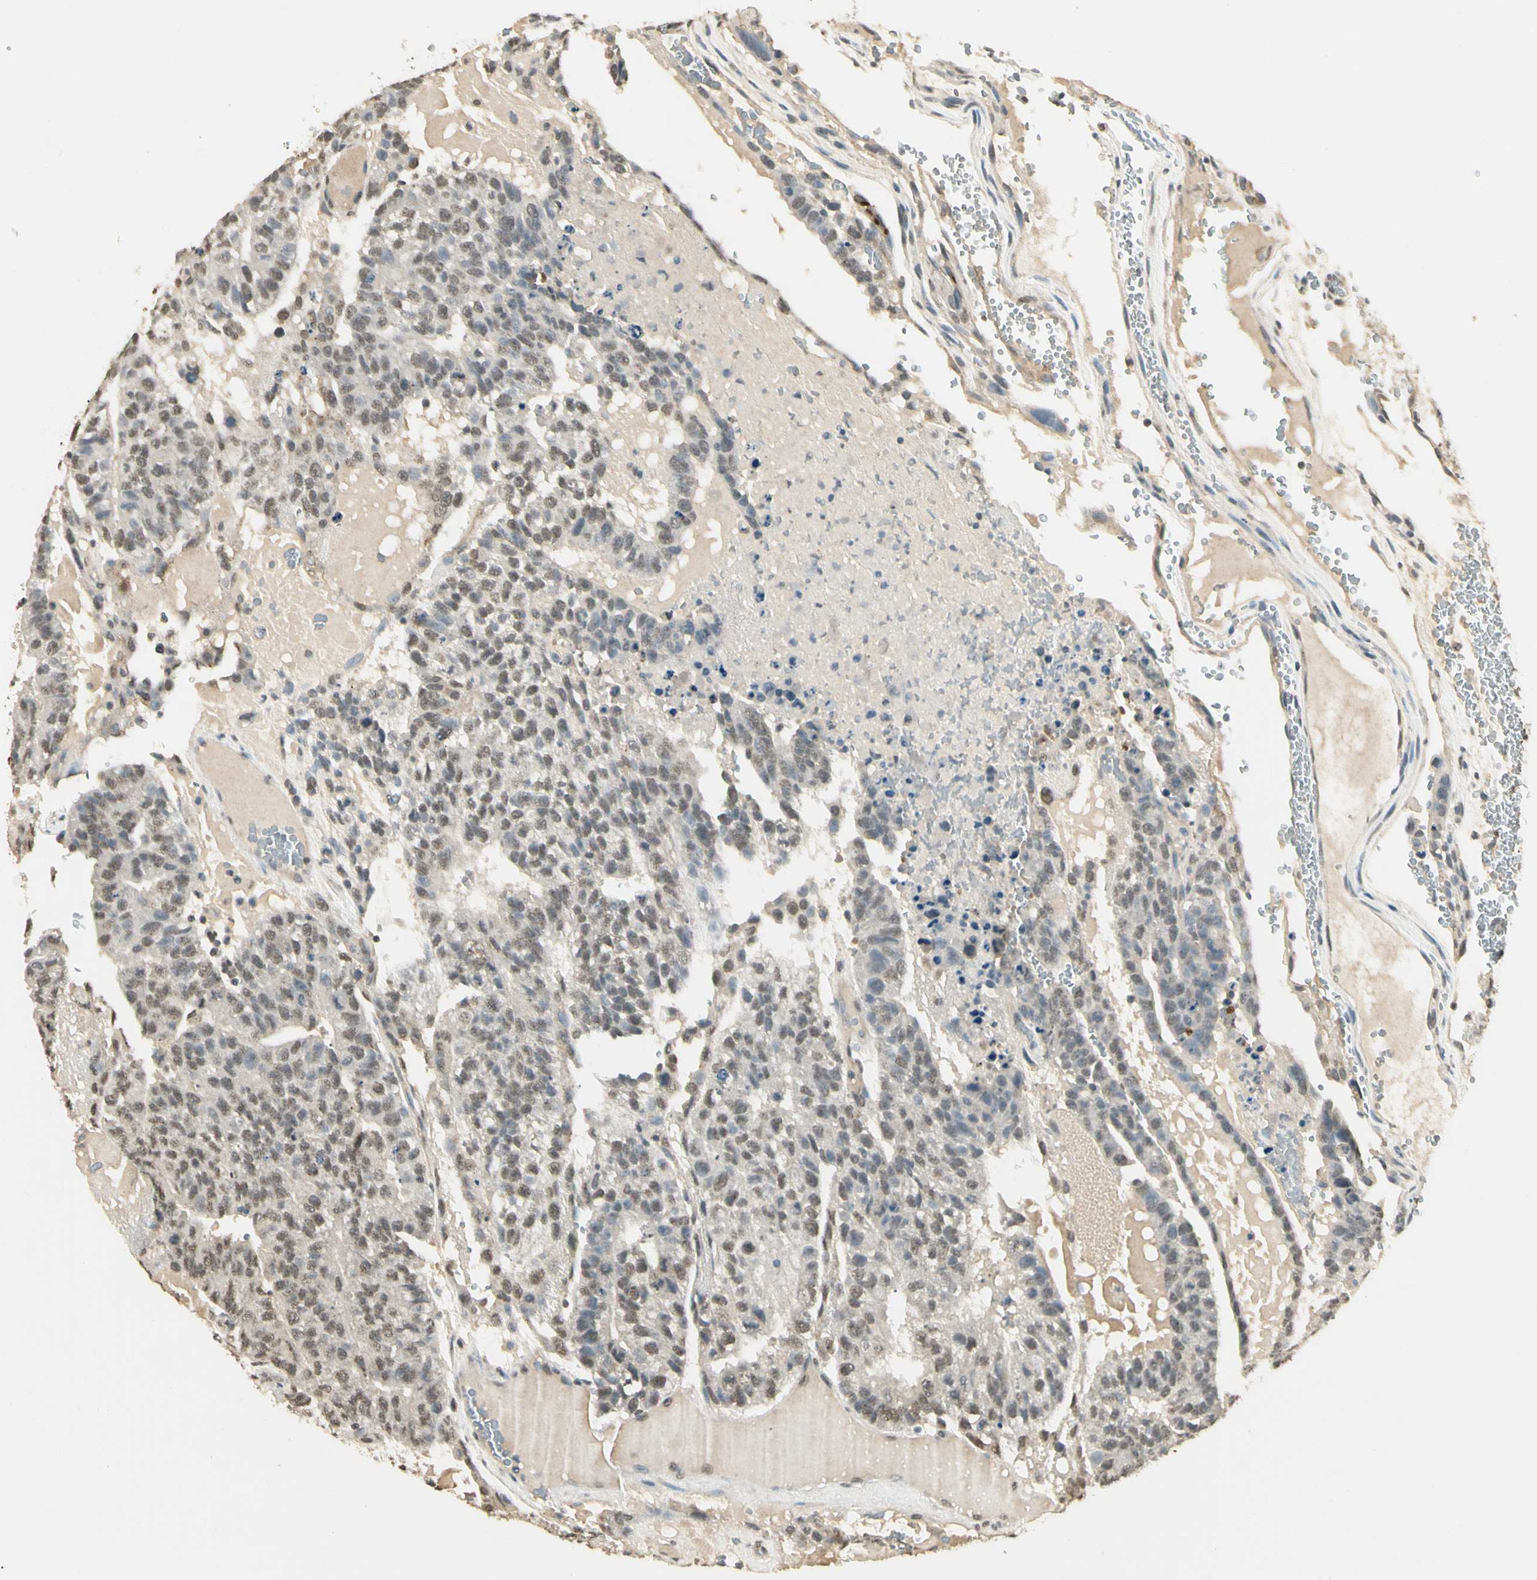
{"staining": {"intensity": "weak", "quantity": ">75%", "location": "nuclear"}, "tissue": "testis cancer", "cell_type": "Tumor cells", "image_type": "cancer", "snomed": [{"axis": "morphology", "description": "Seminoma, NOS"}, {"axis": "morphology", "description": "Carcinoma, Embryonal, NOS"}, {"axis": "topography", "description": "Testis"}], "caption": "Immunohistochemistry (IHC) image of human testis embryonal carcinoma stained for a protein (brown), which reveals low levels of weak nuclear expression in about >75% of tumor cells.", "gene": "SGCA", "patient": {"sex": "male", "age": 52}}